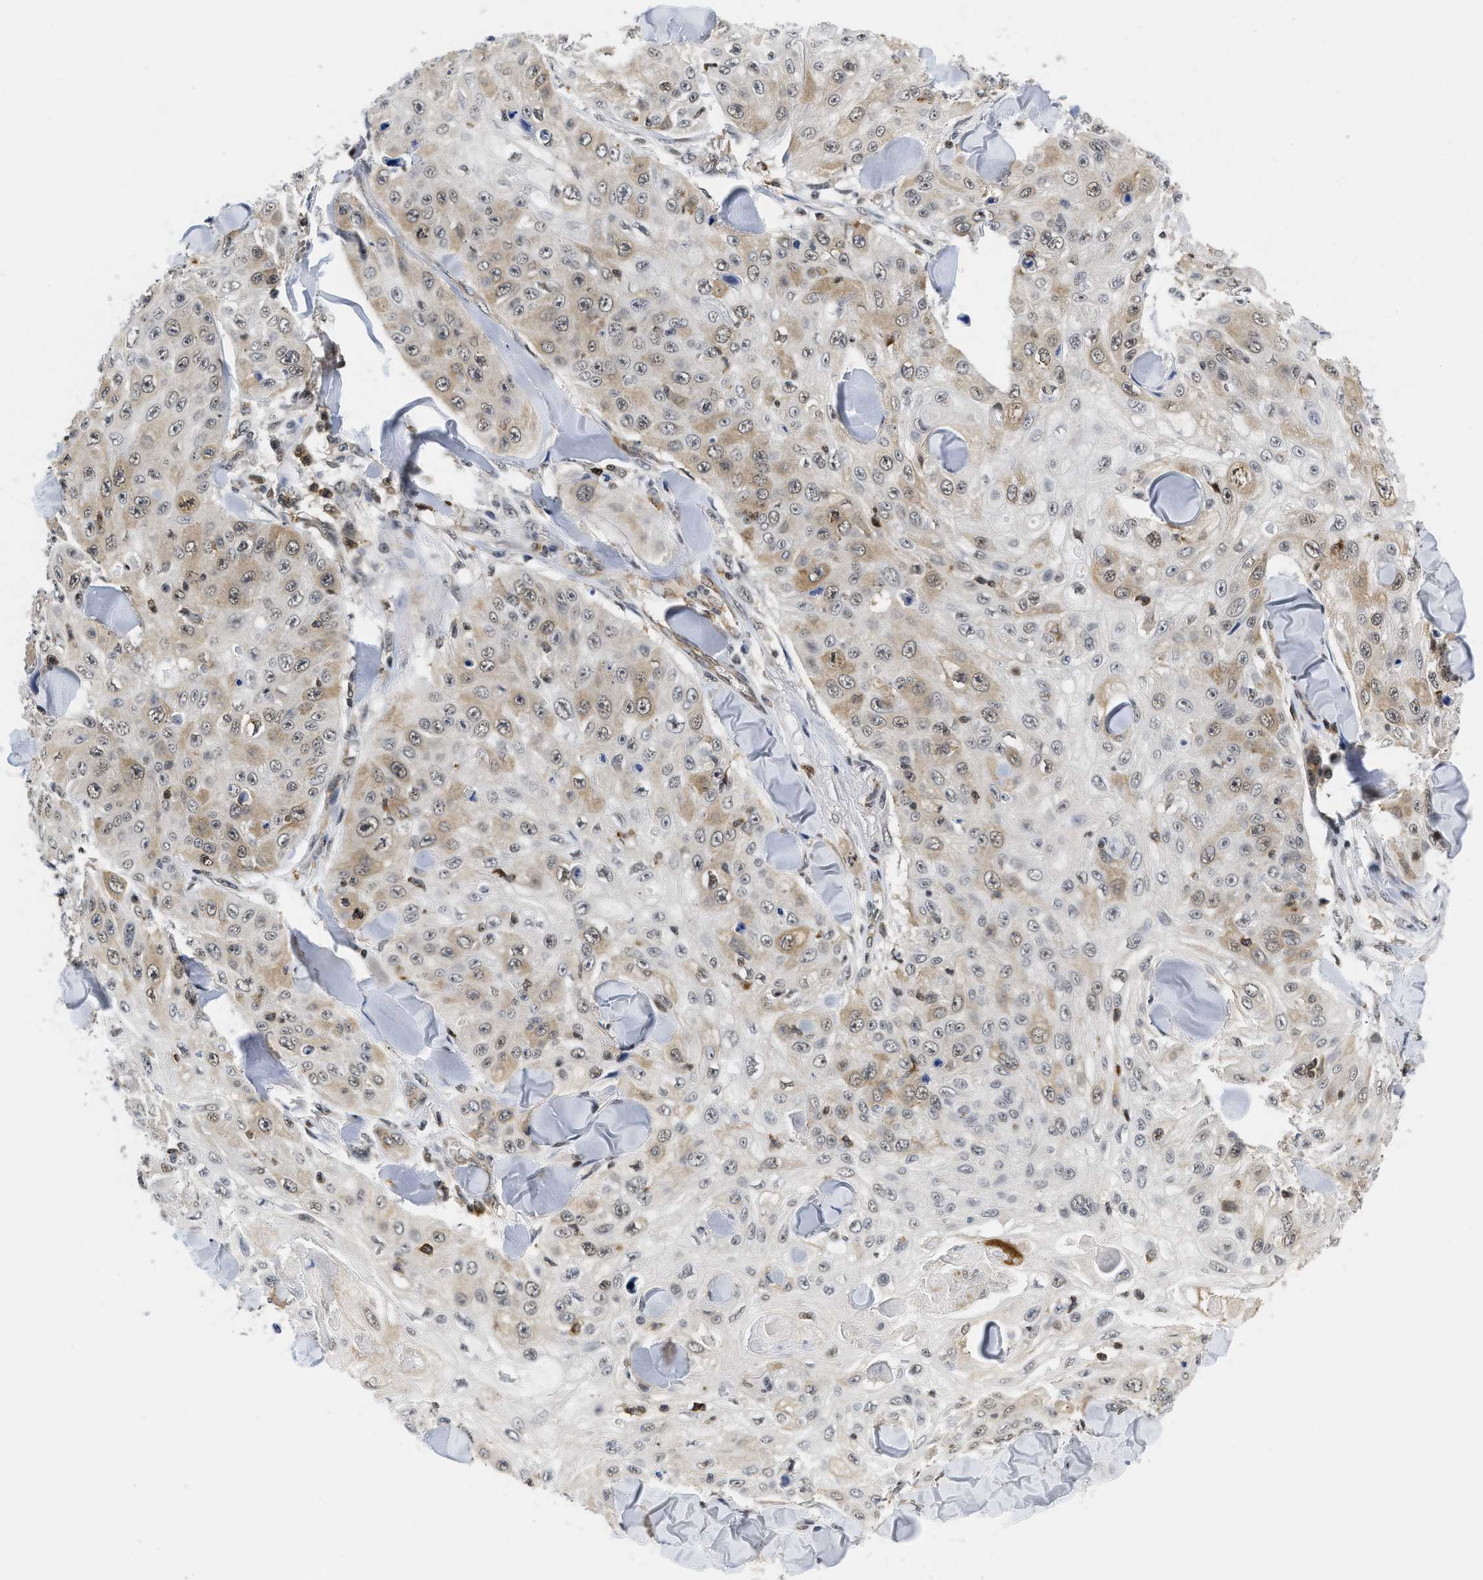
{"staining": {"intensity": "weak", "quantity": "25%-75%", "location": "cytoplasmic/membranous"}, "tissue": "skin cancer", "cell_type": "Tumor cells", "image_type": "cancer", "snomed": [{"axis": "morphology", "description": "Squamous cell carcinoma, NOS"}, {"axis": "topography", "description": "Skin"}], "caption": "Protein staining of skin cancer (squamous cell carcinoma) tissue shows weak cytoplasmic/membranous positivity in about 25%-75% of tumor cells.", "gene": "HIF1A", "patient": {"sex": "male", "age": 86}}